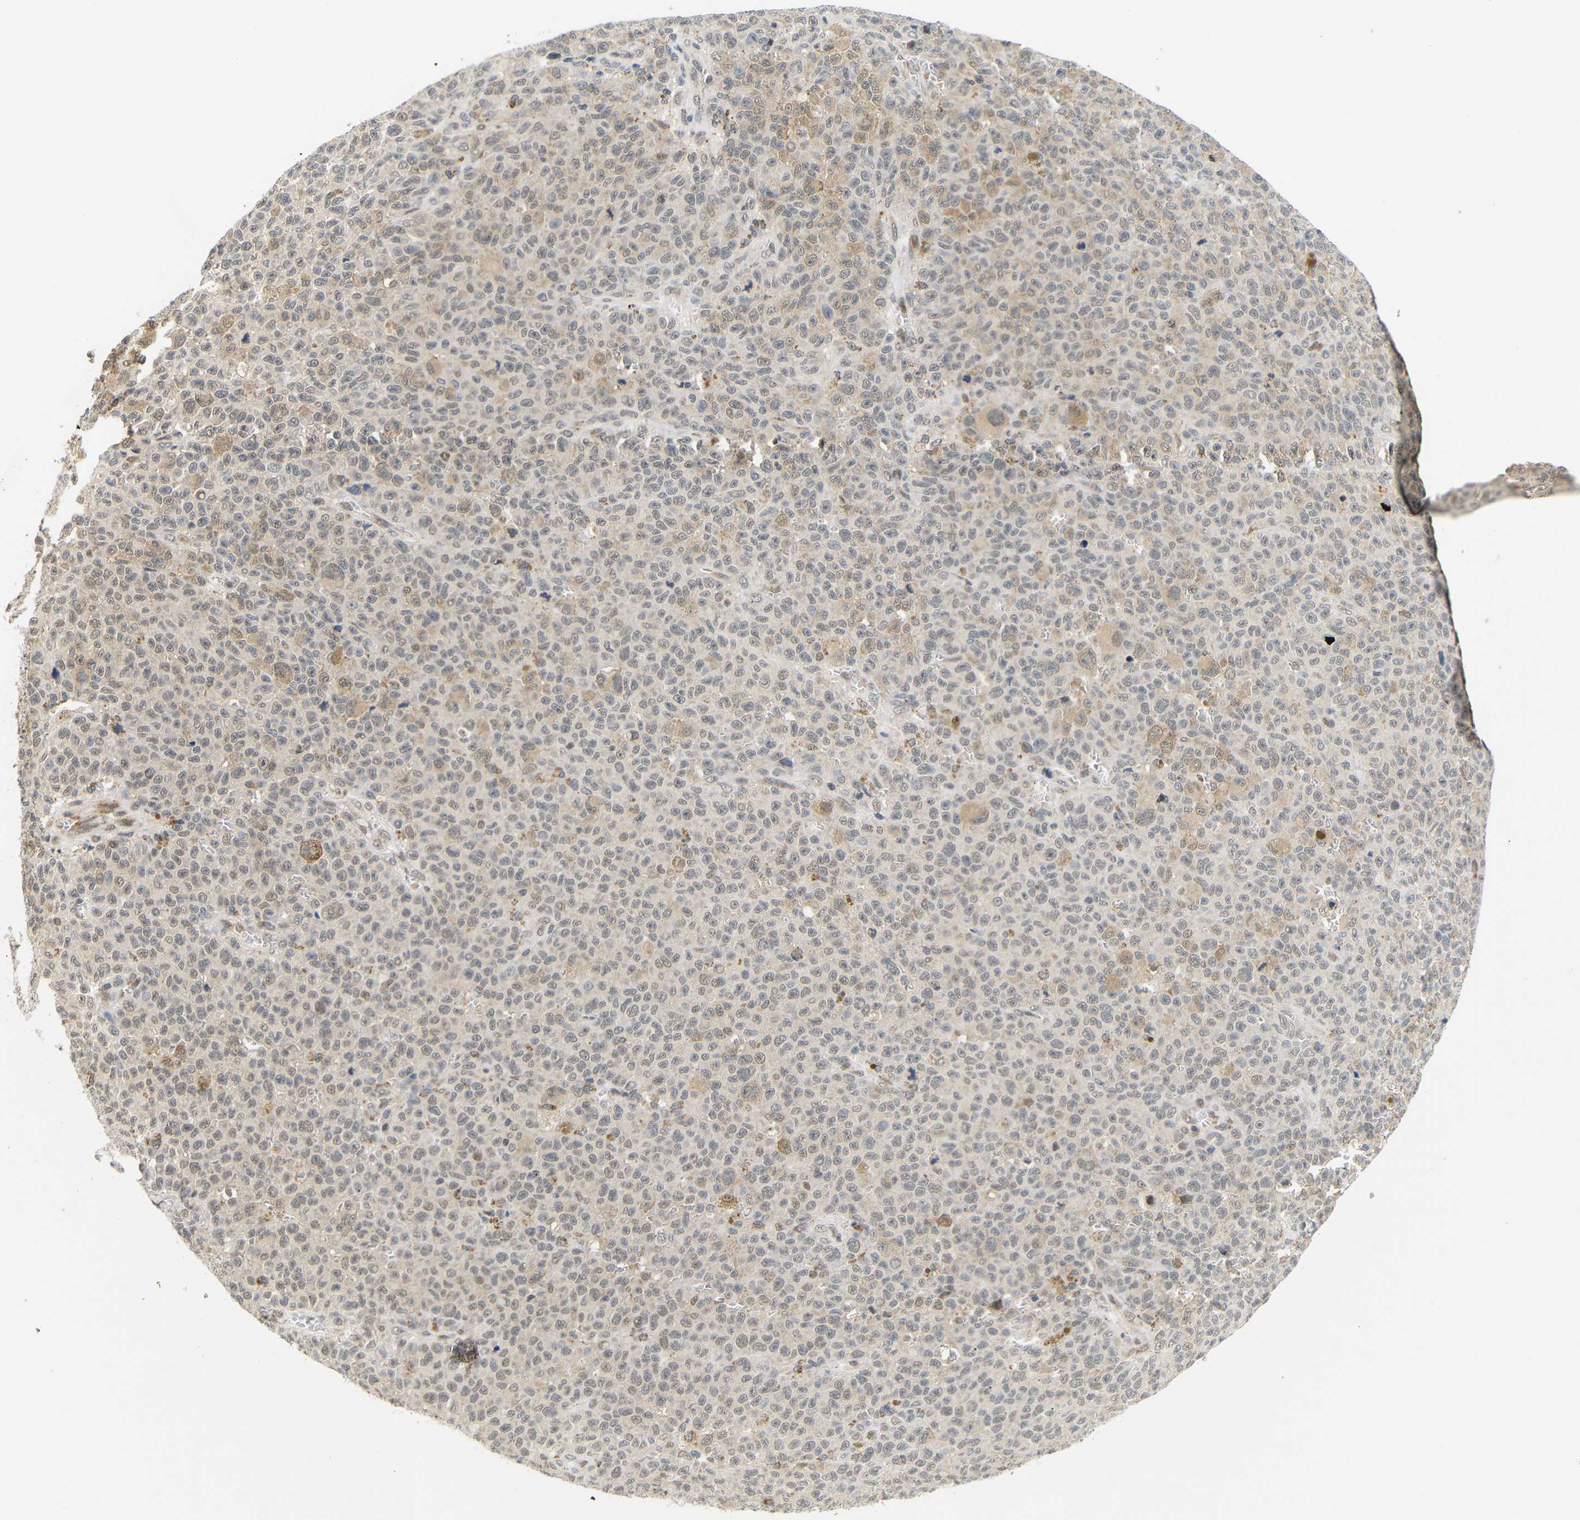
{"staining": {"intensity": "moderate", "quantity": ">75%", "location": "cytoplasmic/membranous"}, "tissue": "melanoma", "cell_type": "Tumor cells", "image_type": "cancer", "snomed": [{"axis": "morphology", "description": "Malignant melanoma, NOS"}, {"axis": "topography", "description": "Skin"}], "caption": "Immunohistochemistry (IHC) of human malignant melanoma shows medium levels of moderate cytoplasmic/membranous positivity in approximately >75% of tumor cells.", "gene": "GJA5", "patient": {"sex": "female", "age": 82}}